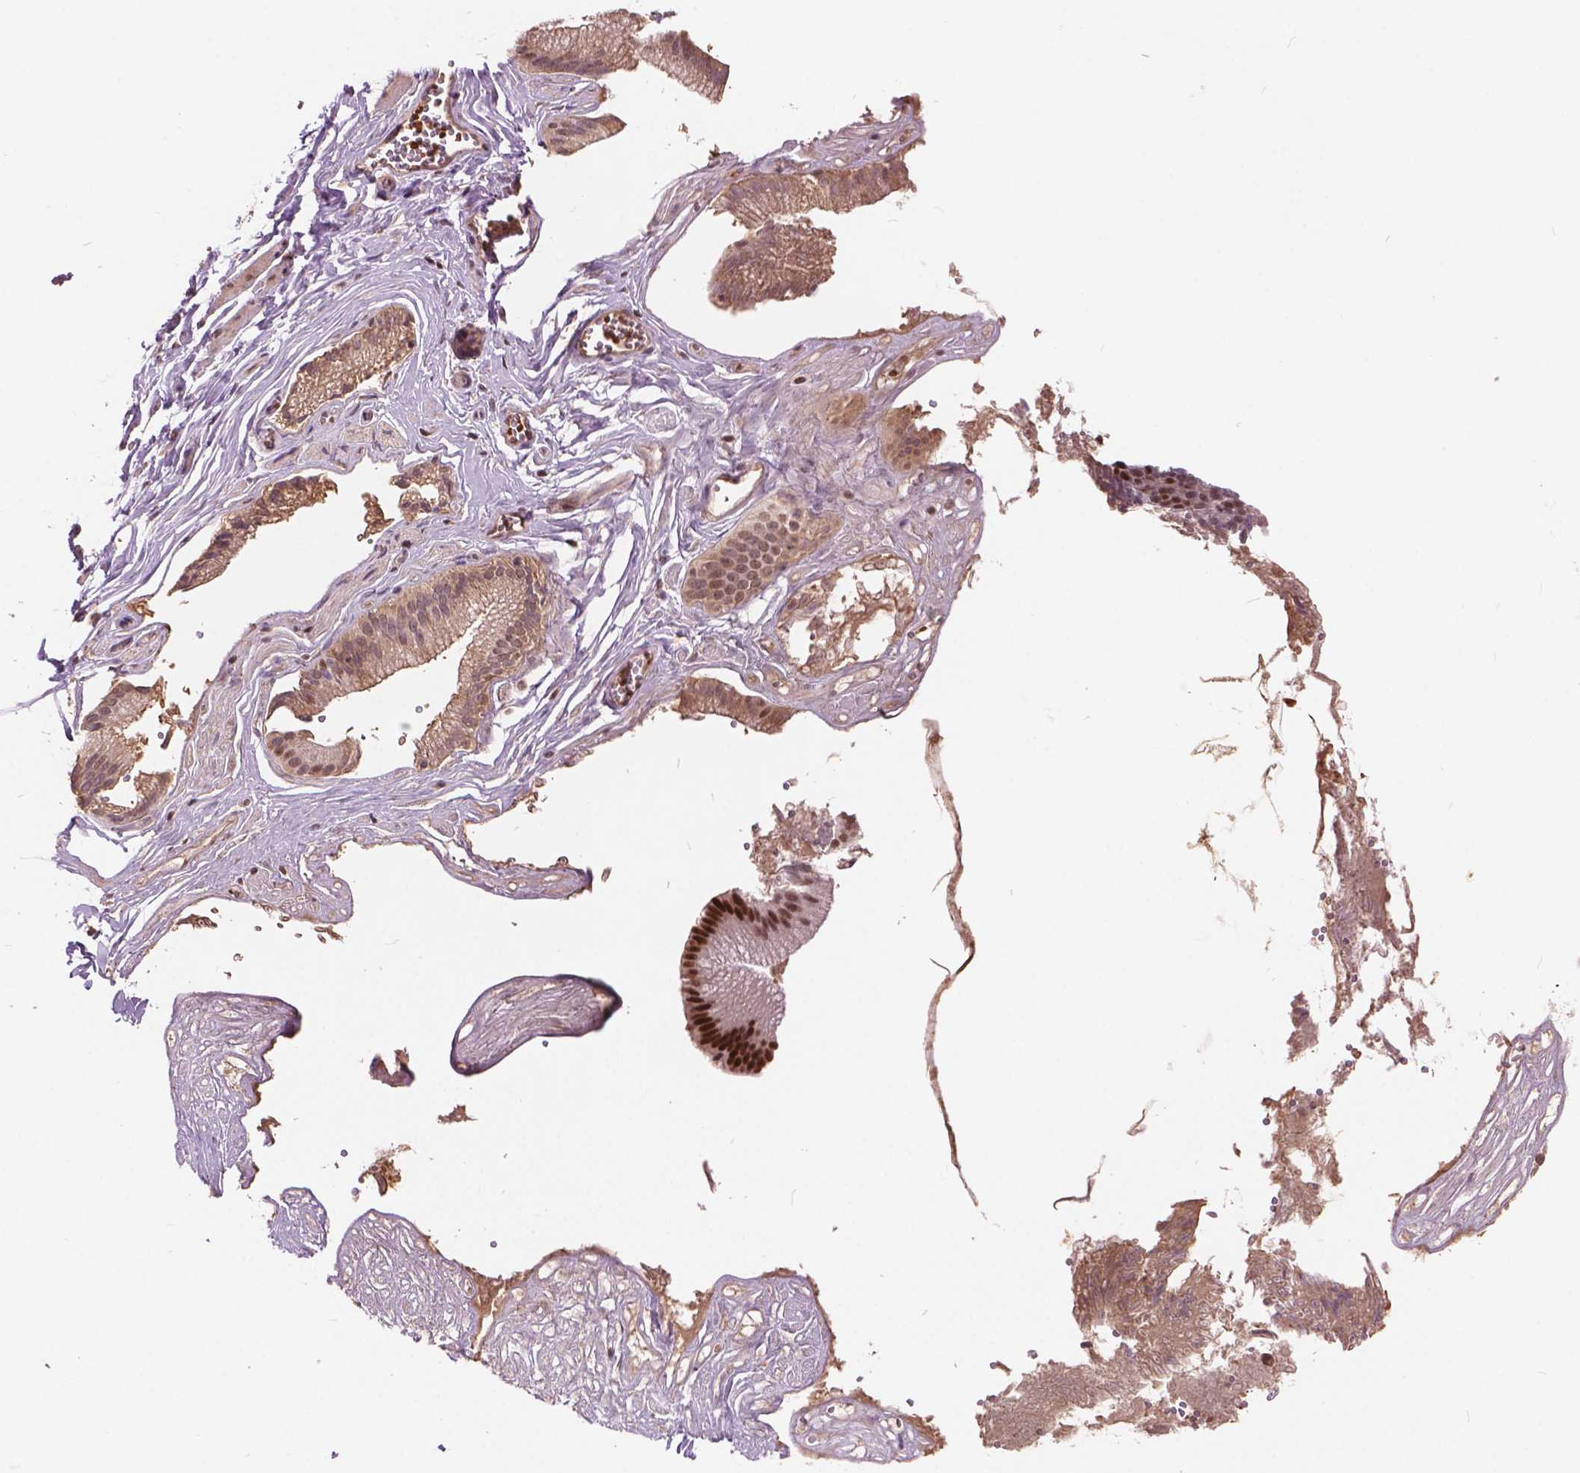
{"staining": {"intensity": "strong", "quantity": "25%-75%", "location": "nuclear"}, "tissue": "gallbladder", "cell_type": "Glandular cells", "image_type": "normal", "snomed": [{"axis": "morphology", "description": "Normal tissue, NOS"}, {"axis": "topography", "description": "Gallbladder"}, {"axis": "topography", "description": "Peripheral nerve tissue"}], "caption": "Strong nuclear protein positivity is seen in approximately 25%-75% of glandular cells in gallbladder.", "gene": "ANP32A", "patient": {"sex": "male", "age": 17}}